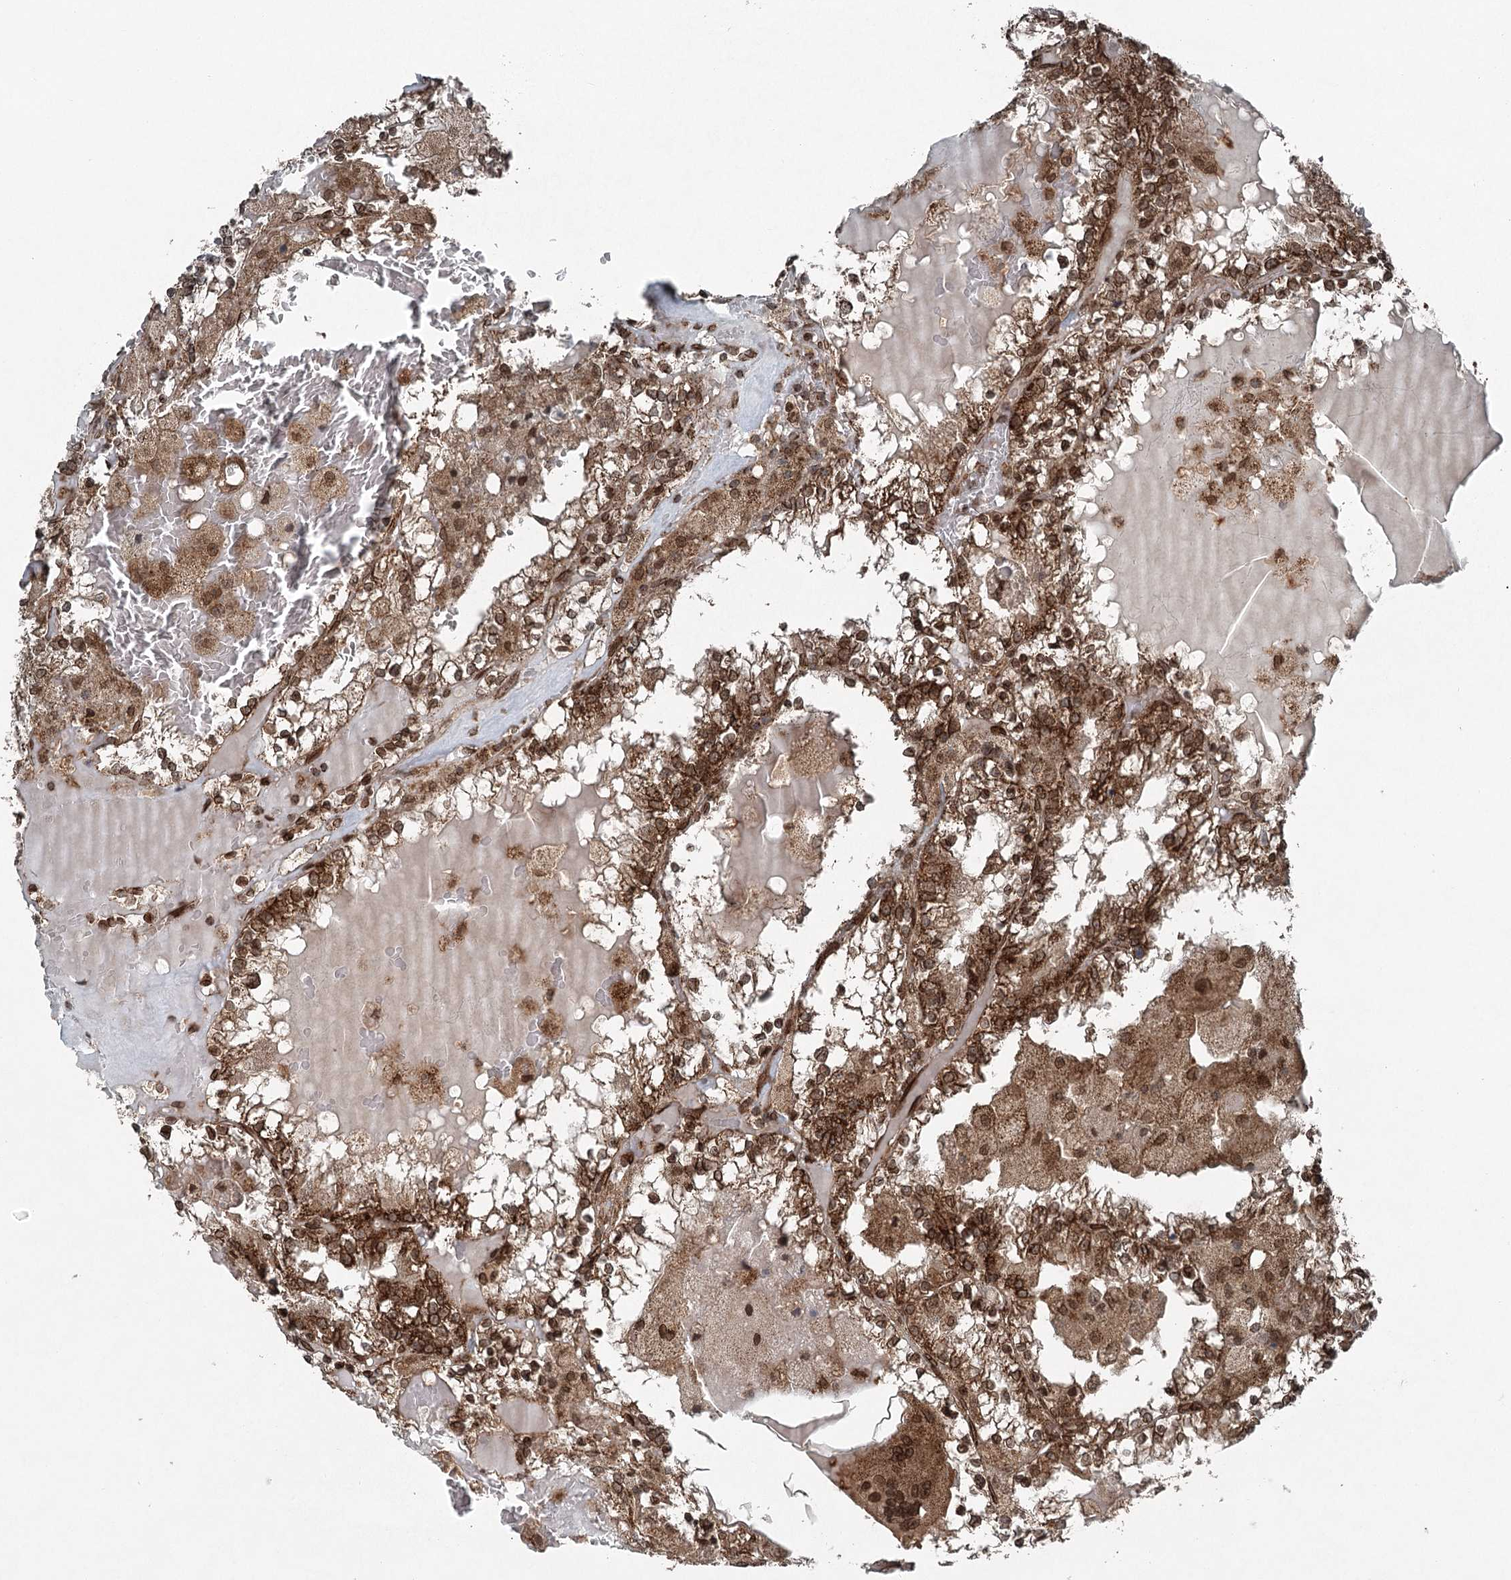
{"staining": {"intensity": "strong", "quantity": ">75%", "location": "cytoplasmic/membranous"}, "tissue": "renal cancer", "cell_type": "Tumor cells", "image_type": "cancer", "snomed": [{"axis": "morphology", "description": "Adenocarcinoma, NOS"}, {"axis": "topography", "description": "Kidney"}], "caption": "Immunohistochemistry of renal cancer exhibits high levels of strong cytoplasmic/membranous staining in approximately >75% of tumor cells. The protein of interest is shown in brown color, while the nuclei are stained blue.", "gene": "BCKDHA", "patient": {"sex": "female", "age": 56}}